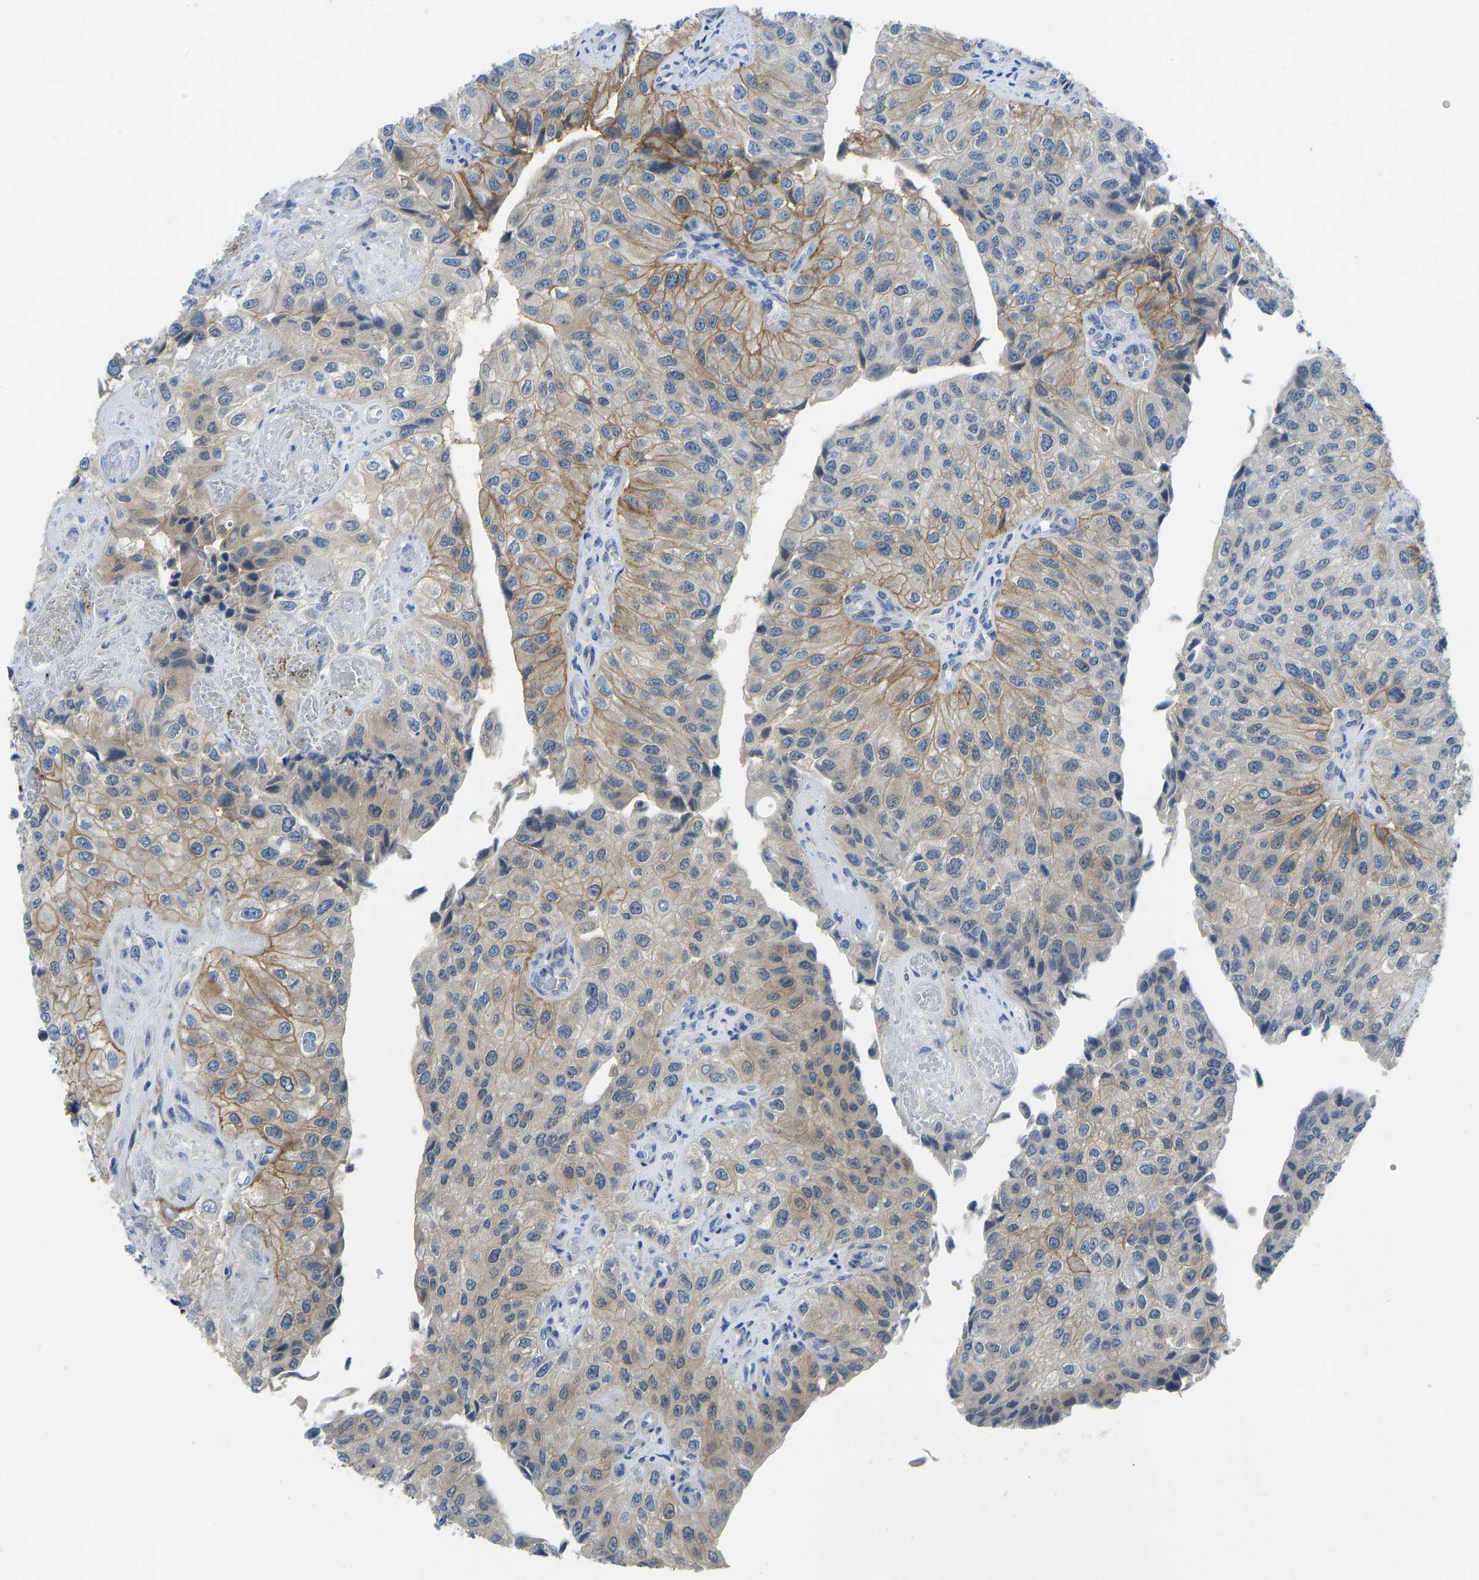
{"staining": {"intensity": "moderate", "quantity": "25%-75%", "location": "cytoplasmic/membranous"}, "tissue": "urothelial cancer", "cell_type": "Tumor cells", "image_type": "cancer", "snomed": [{"axis": "morphology", "description": "Urothelial carcinoma, High grade"}, {"axis": "topography", "description": "Kidney"}, {"axis": "topography", "description": "Urinary bladder"}], "caption": "Urothelial cancer stained with immunohistochemistry (IHC) displays moderate cytoplasmic/membranous staining in approximately 25%-75% of tumor cells.", "gene": "NDRG3", "patient": {"sex": "male", "age": 77}}